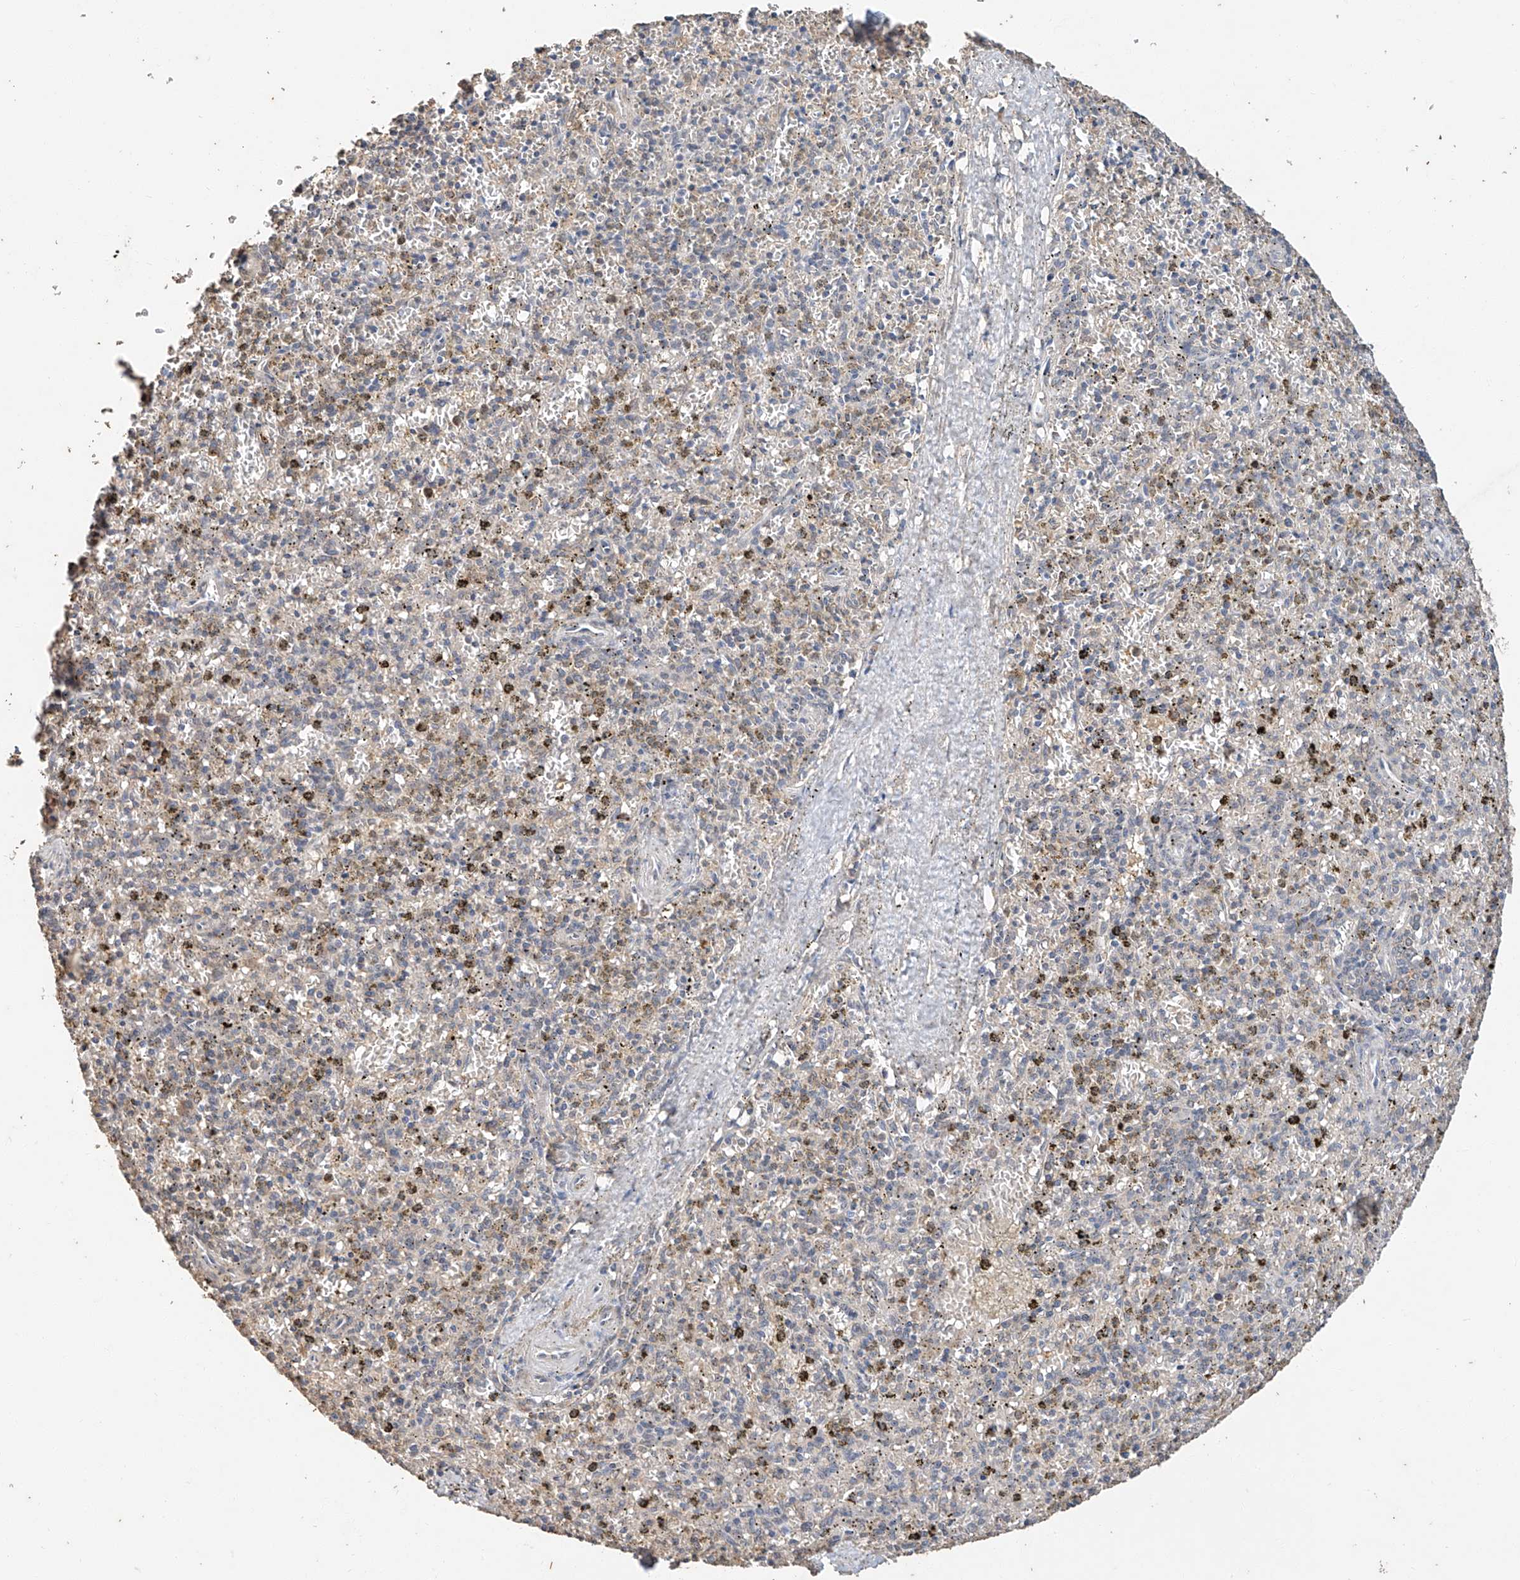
{"staining": {"intensity": "negative", "quantity": "none", "location": "none"}, "tissue": "spleen", "cell_type": "Cells in red pulp", "image_type": "normal", "snomed": [{"axis": "morphology", "description": "Normal tissue, NOS"}, {"axis": "topography", "description": "Spleen"}], "caption": "Benign spleen was stained to show a protein in brown. There is no significant expression in cells in red pulp. (DAB immunohistochemistry with hematoxylin counter stain).", "gene": "CERS4", "patient": {"sex": "male", "age": 72}}